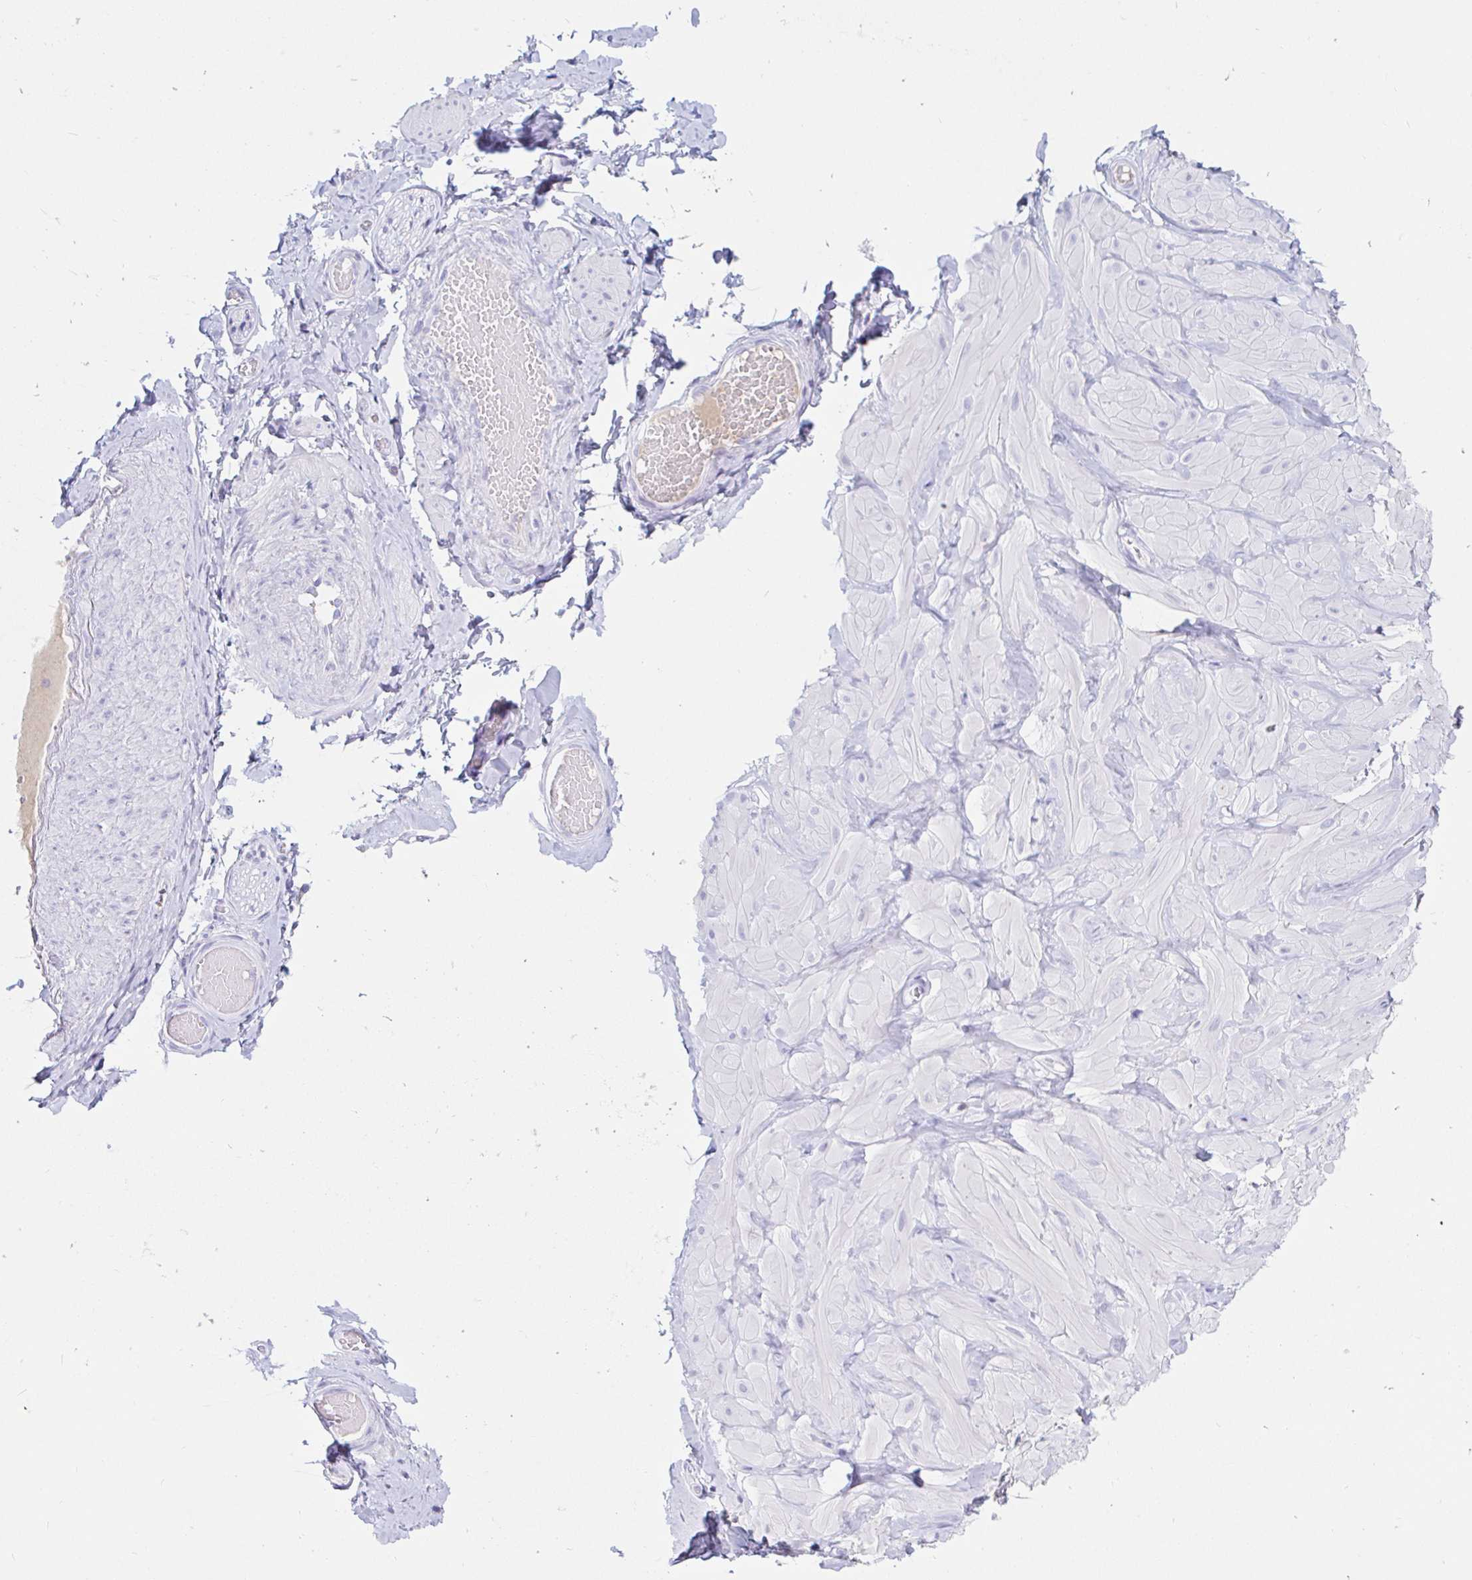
{"staining": {"intensity": "negative", "quantity": "none", "location": "none"}, "tissue": "soft tissue", "cell_type": "Fibroblasts", "image_type": "normal", "snomed": [{"axis": "morphology", "description": "Normal tissue, NOS"}, {"axis": "topography", "description": "Soft tissue"}, {"axis": "topography", "description": "Adipose tissue"}, {"axis": "topography", "description": "Vascular tissue"}, {"axis": "topography", "description": "Peripheral nerve tissue"}], "caption": "This is a photomicrograph of IHC staining of normal soft tissue, which shows no expression in fibroblasts. The staining is performed using DAB brown chromogen with nuclei counter-stained in using hematoxylin.", "gene": "TEX44", "patient": {"sex": "male", "age": 29}}